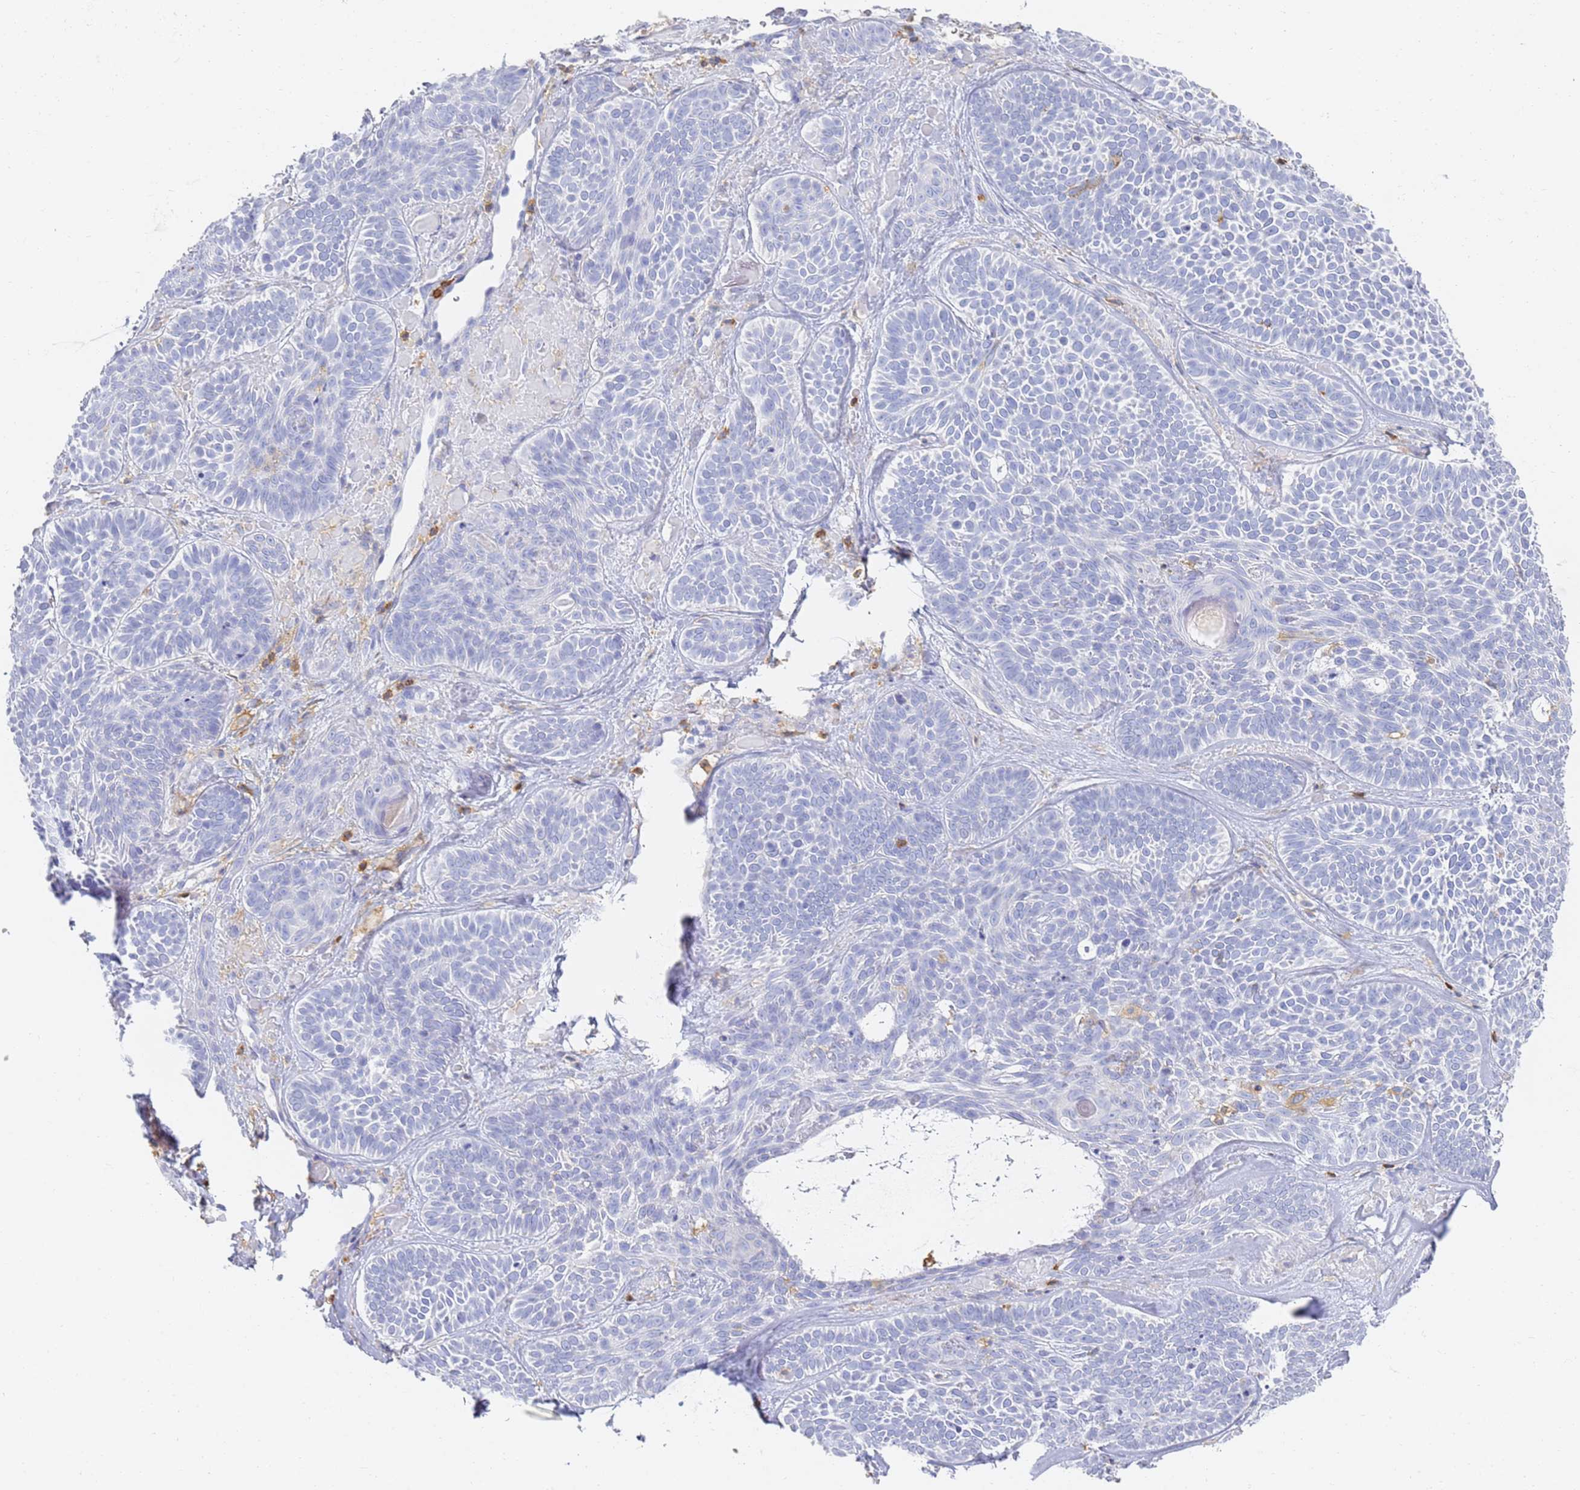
{"staining": {"intensity": "negative", "quantity": "none", "location": "none"}, "tissue": "skin cancer", "cell_type": "Tumor cells", "image_type": "cancer", "snomed": [{"axis": "morphology", "description": "Basal cell carcinoma"}, {"axis": "topography", "description": "Skin"}], "caption": "High power microscopy photomicrograph of an immunohistochemistry (IHC) histopathology image of basal cell carcinoma (skin), revealing no significant staining in tumor cells.", "gene": "BIN2", "patient": {"sex": "male", "age": 85}}